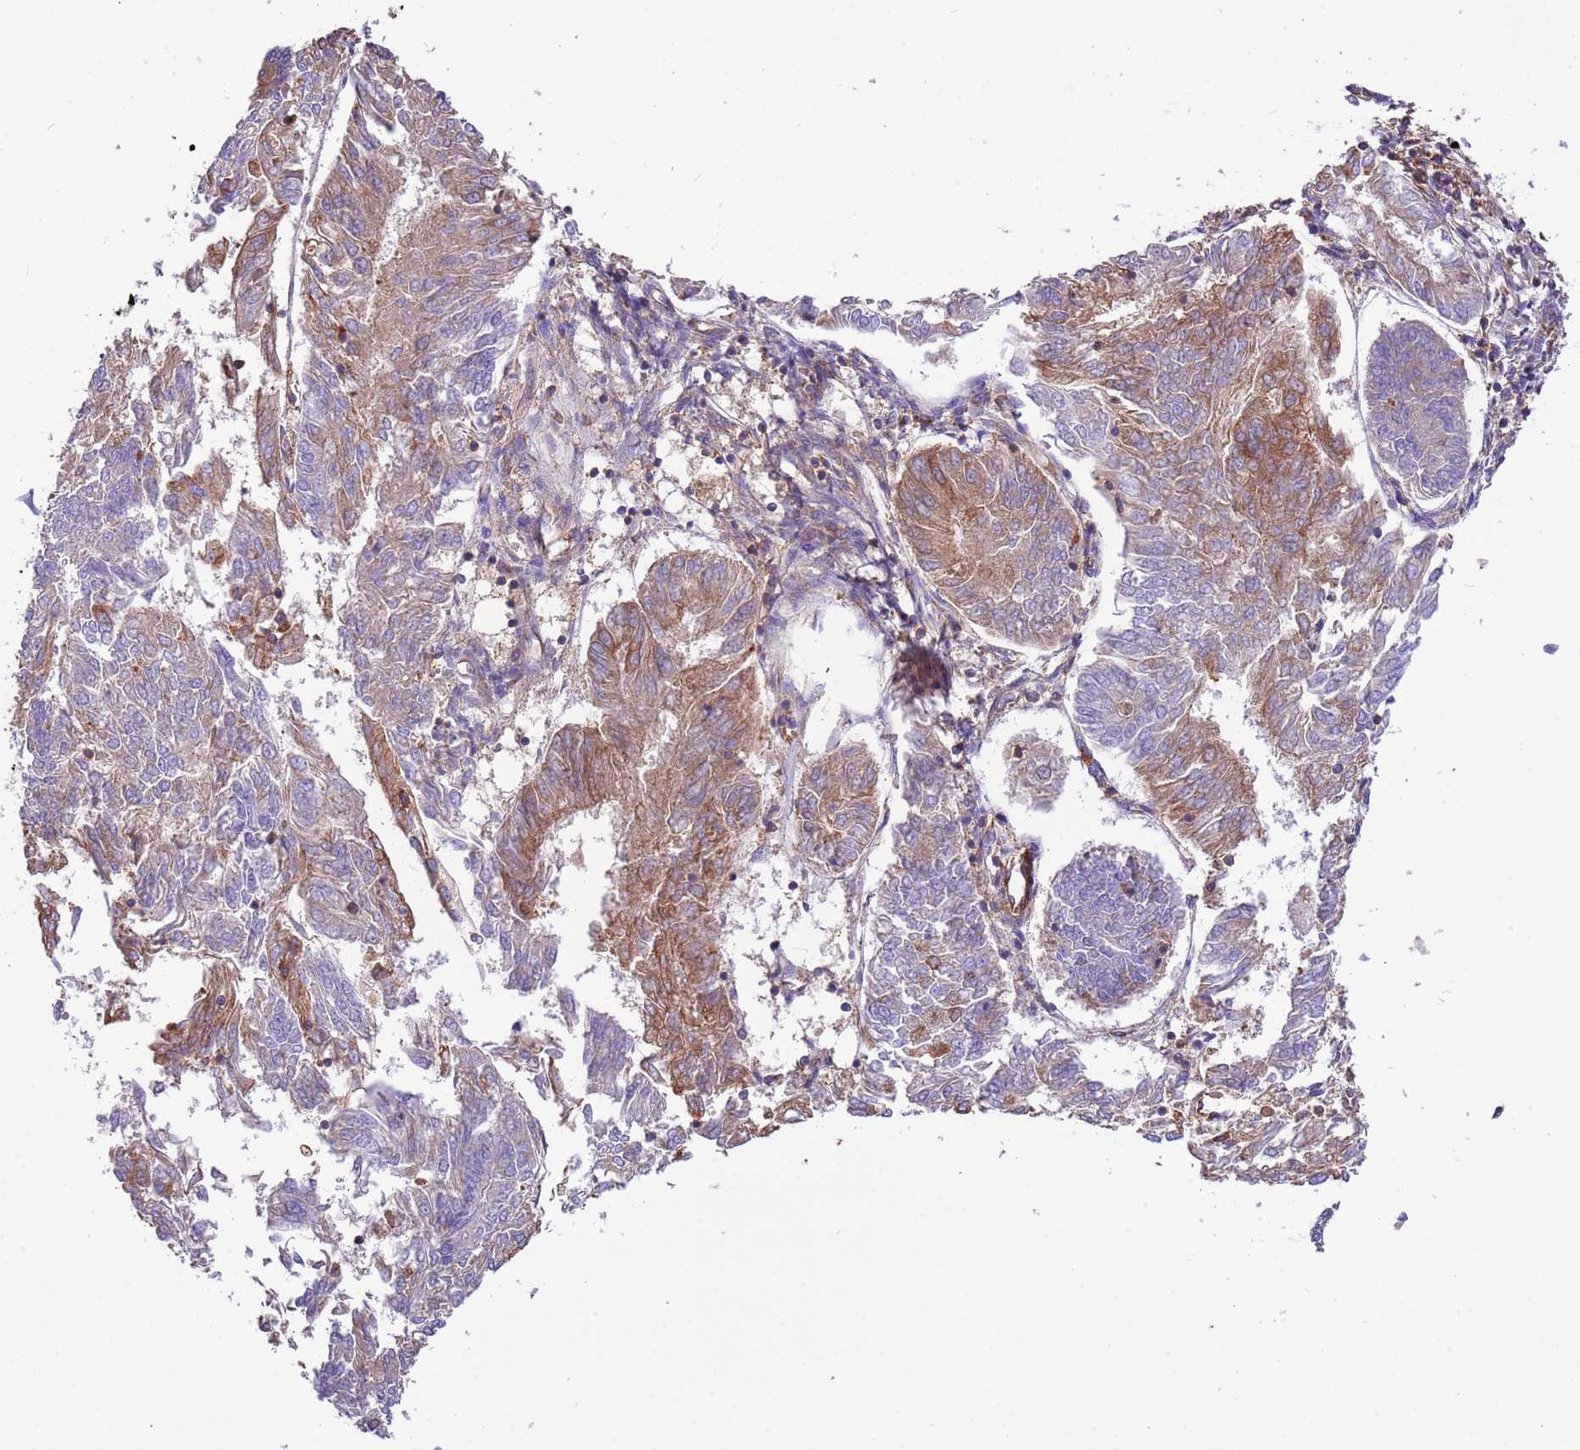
{"staining": {"intensity": "moderate", "quantity": "25%-75%", "location": "cytoplasmic/membranous"}, "tissue": "endometrial cancer", "cell_type": "Tumor cells", "image_type": "cancer", "snomed": [{"axis": "morphology", "description": "Adenocarcinoma, NOS"}, {"axis": "topography", "description": "Endometrium"}], "caption": "Human adenocarcinoma (endometrial) stained for a protein (brown) demonstrates moderate cytoplasmic/membranous positive expression in approximately 25%-75% of tumor cells.", "gene": "NAALADL1", "patient": {"sex": "female", "age": 58}}